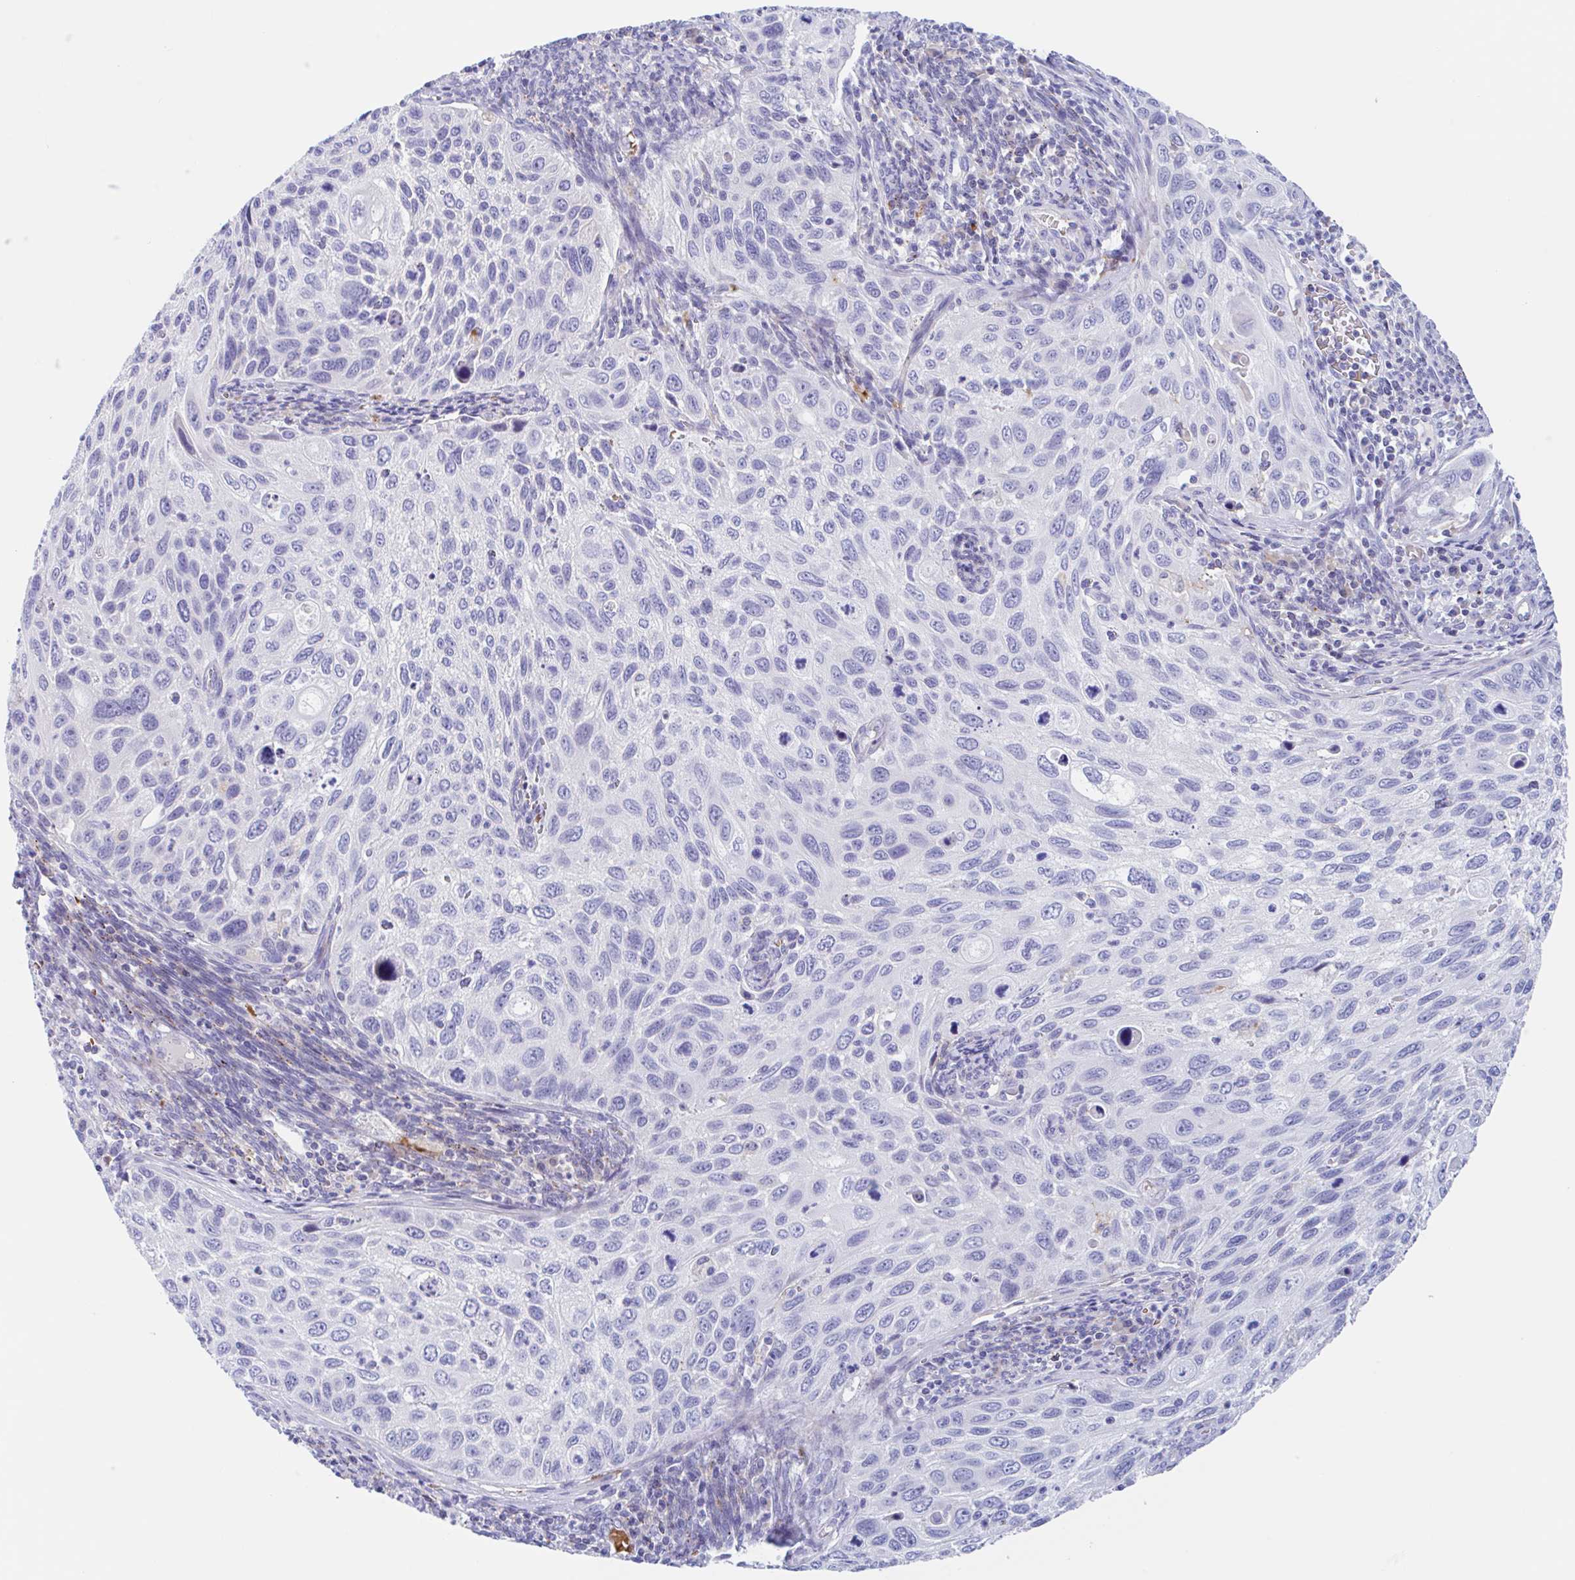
{"staining": {"intensity": "negative", "quantity": "none", "location": "none"}, "tissue": "cervical cancer", "cell_type": "Tumor cells", "image_type": "cancer", "snomed": [{"axis": "morphology", "description": "Squamous cell carcinoma, NOS"}, {"axis": "topography", "description": "Cervix"}], "caption": "Human cervical cancer (squamous cell carcinoma) stained for a protein using immunohistochemistry (IHC) shows no staining in tumor cells.", "gene": "ANKRD9", "patient": {"sex": "female", "age": 70}}